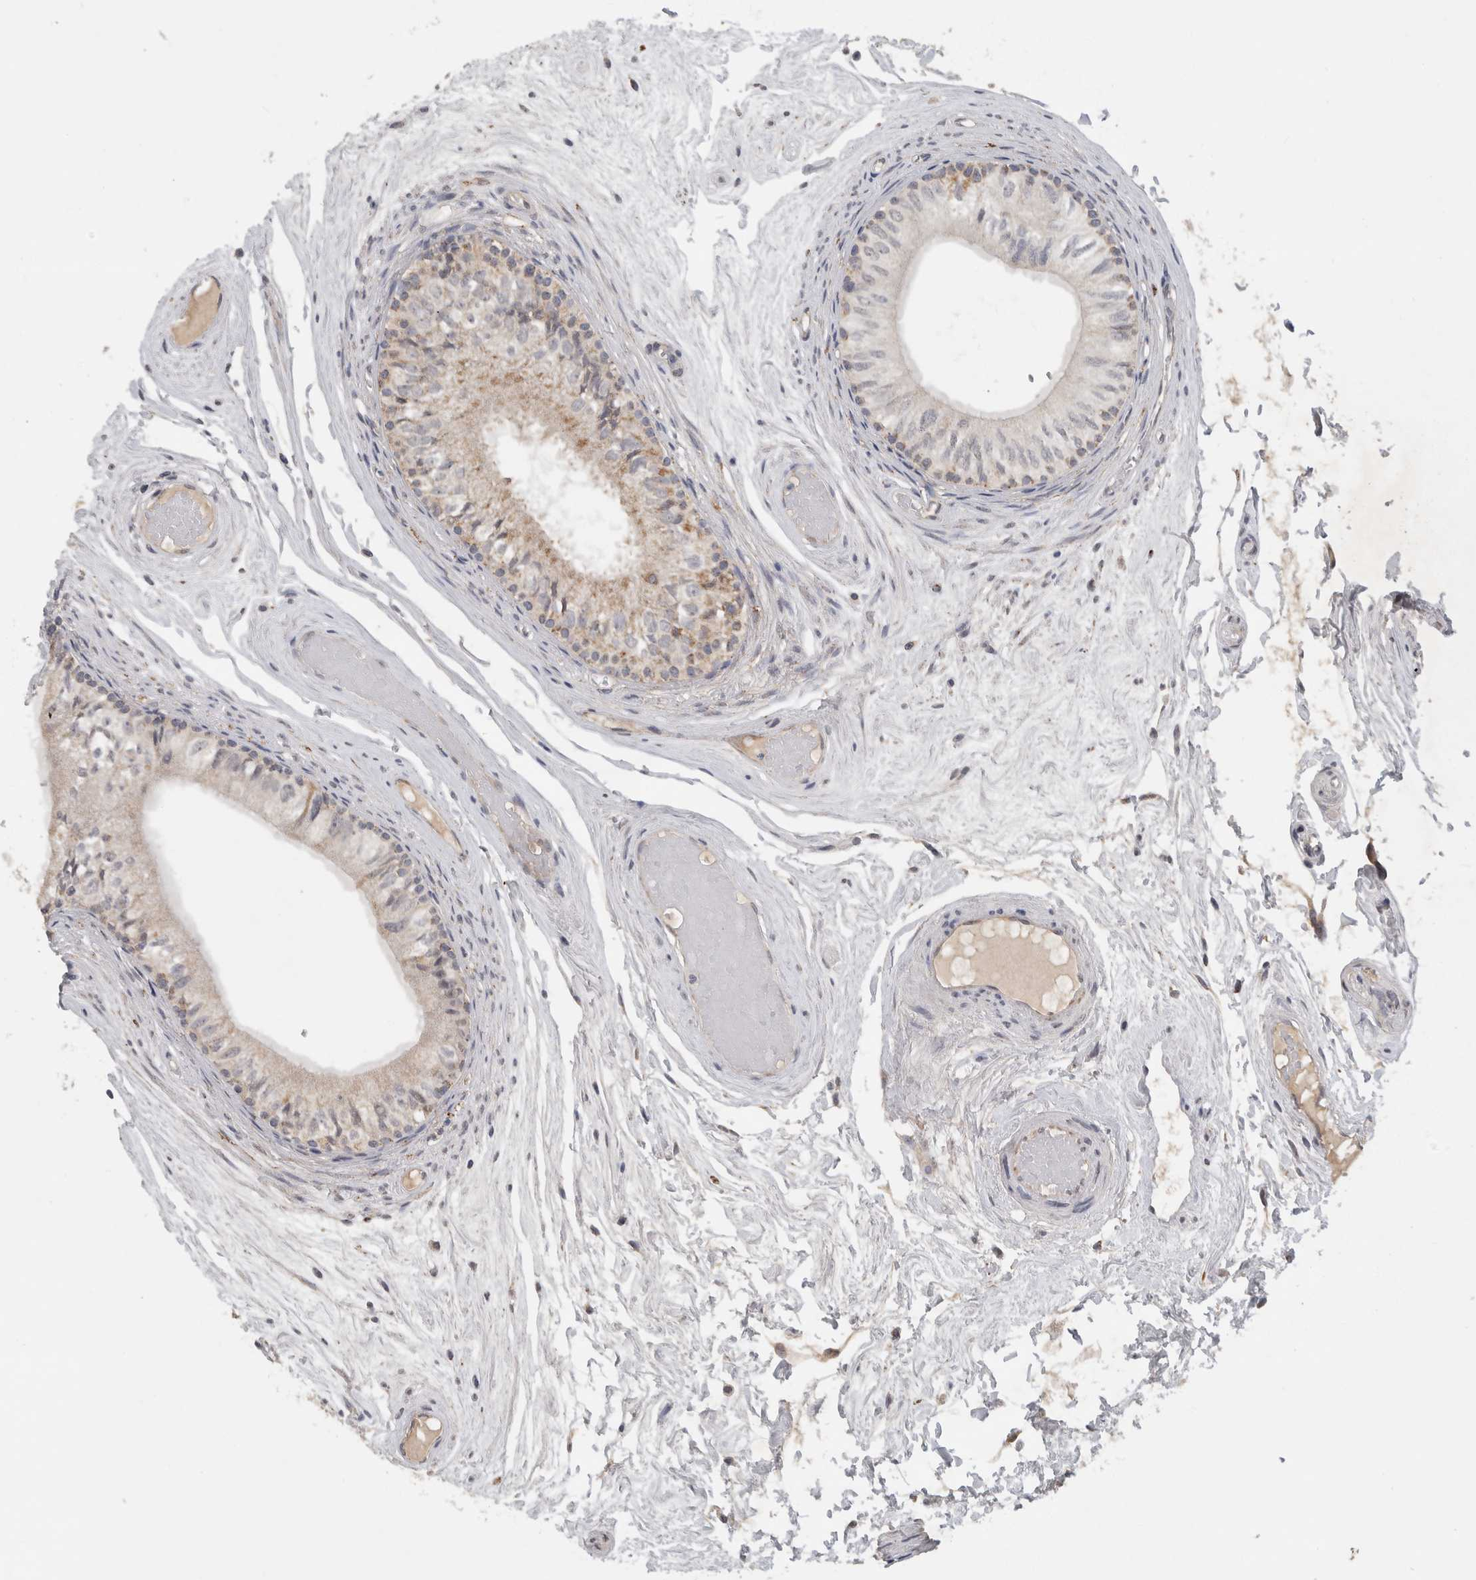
{"staining": {"intensity": "moderate", "quantity": "25%-75%", "location": "cytoplasmic/membranous"}, "tissue": "epididymis", "cell_type": "Glandular cells", "image_type": "normal", "snomed": [{"axis": "morphology", "description": "Normal tissue, NOS"}, {"axis": "topography", "description": "Epididymis"}], "caption": "Protein positivity by IHC reveals moderate cytoplasmic/membranous staining in about 25%-75% of glandular cells in unremarkable epididymis. Immunohistochemistry (ihc) stains the protein of interest in brown and the nuclei are stained blue.", "gene": "DYRK2", "patient": {"sex": "male", "age": 79}}